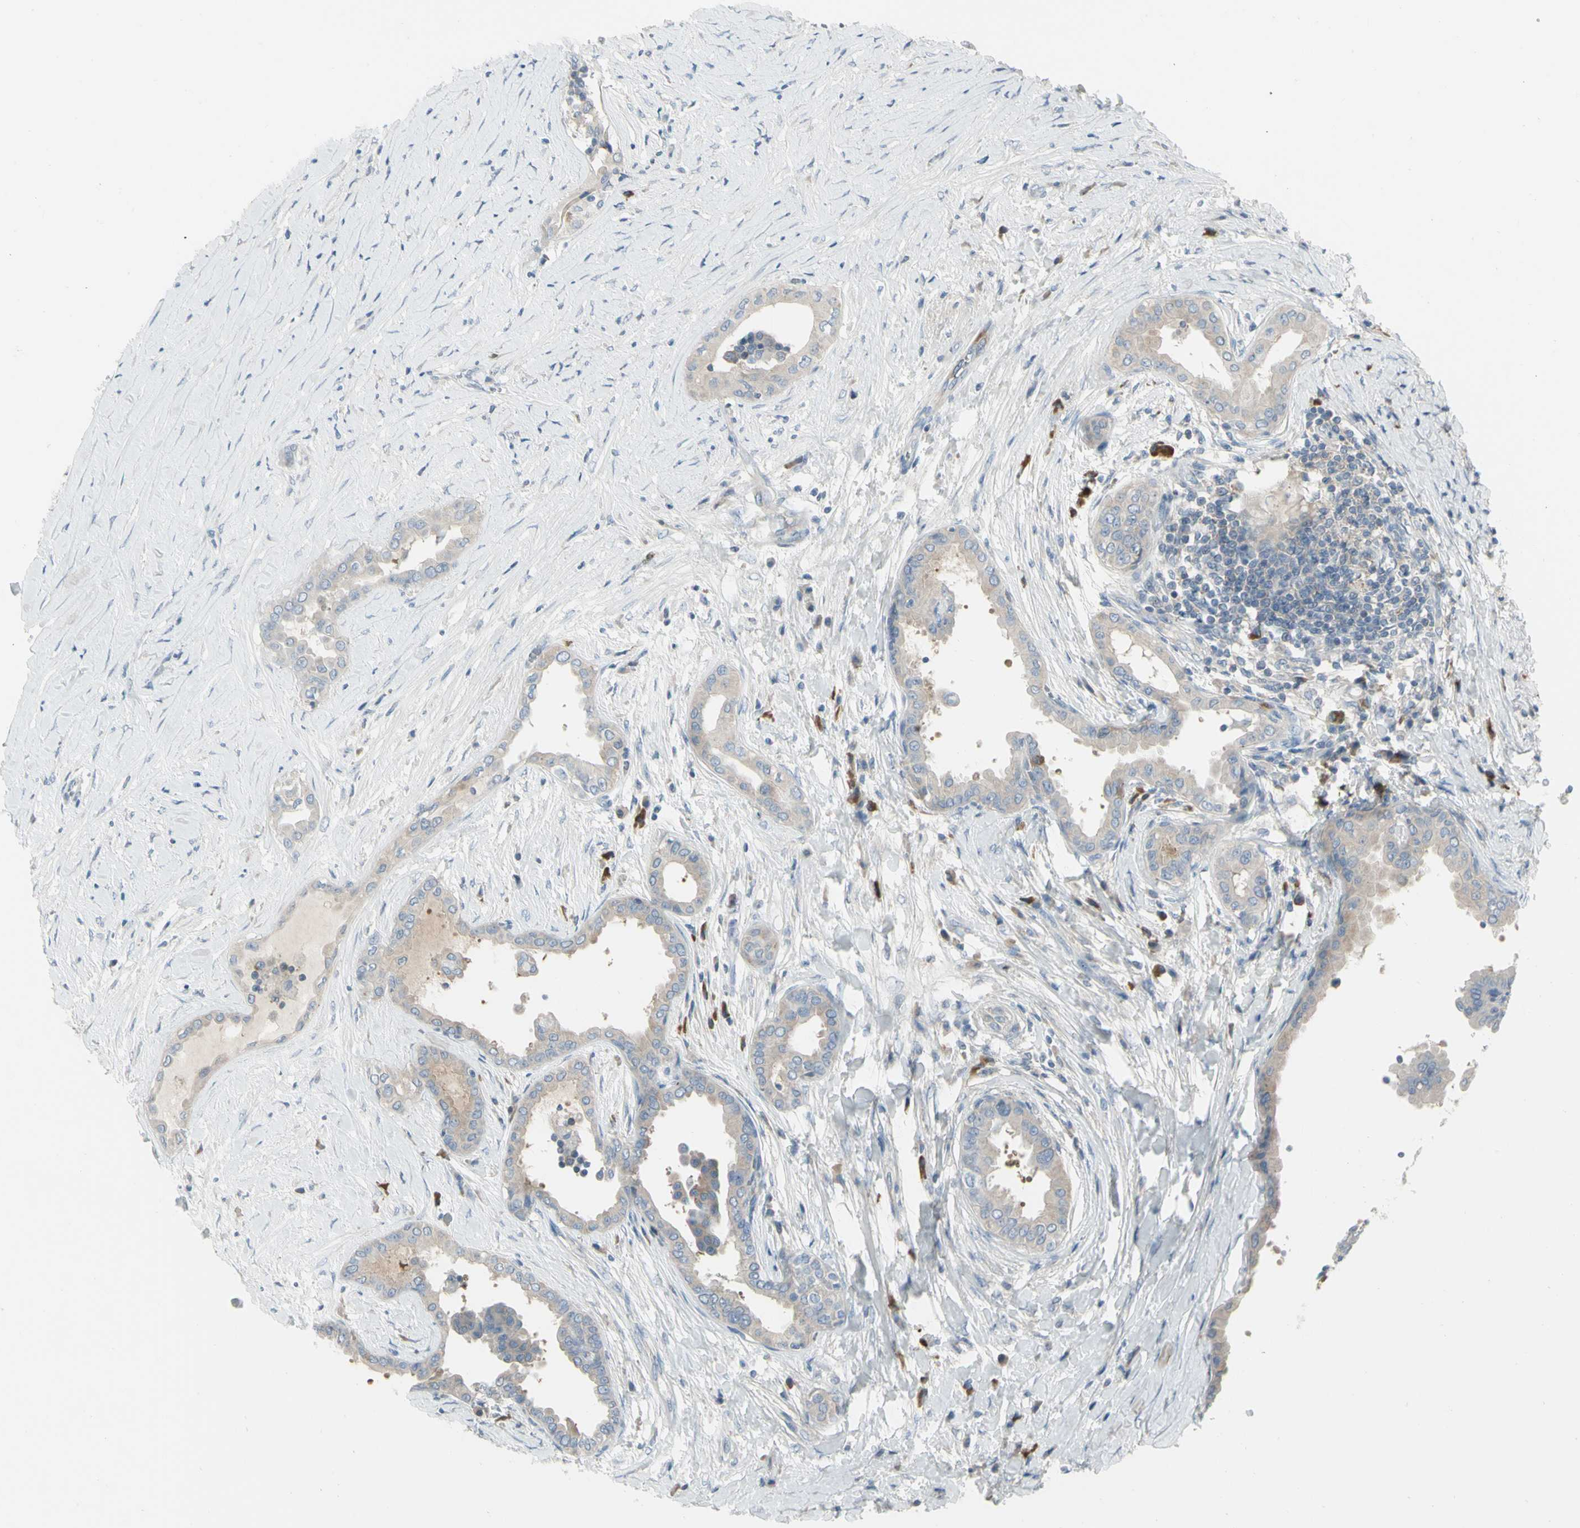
{"staining": {"intensity": "weak", "quantity": ">75%", "location": "cytoplasmic/membranous"}, "tissue": "thyroid cancer", "cell_type": "Tumor cells", "image_type": "cancer", "snomed": [{"axis": "morphology", "description": "Papillary adenocarcinoma, NOS"}, {"axis": "topography", "description": "Thyroid gland"}], "caption": "The immunohistochemical stain highlights weak cytoplasmic/membranous expression in tumor cells of thyroid papillary adenocarcinoma tissue.", "gene": "CCNB2", "patient": {"sex": "male", "age": 33}}